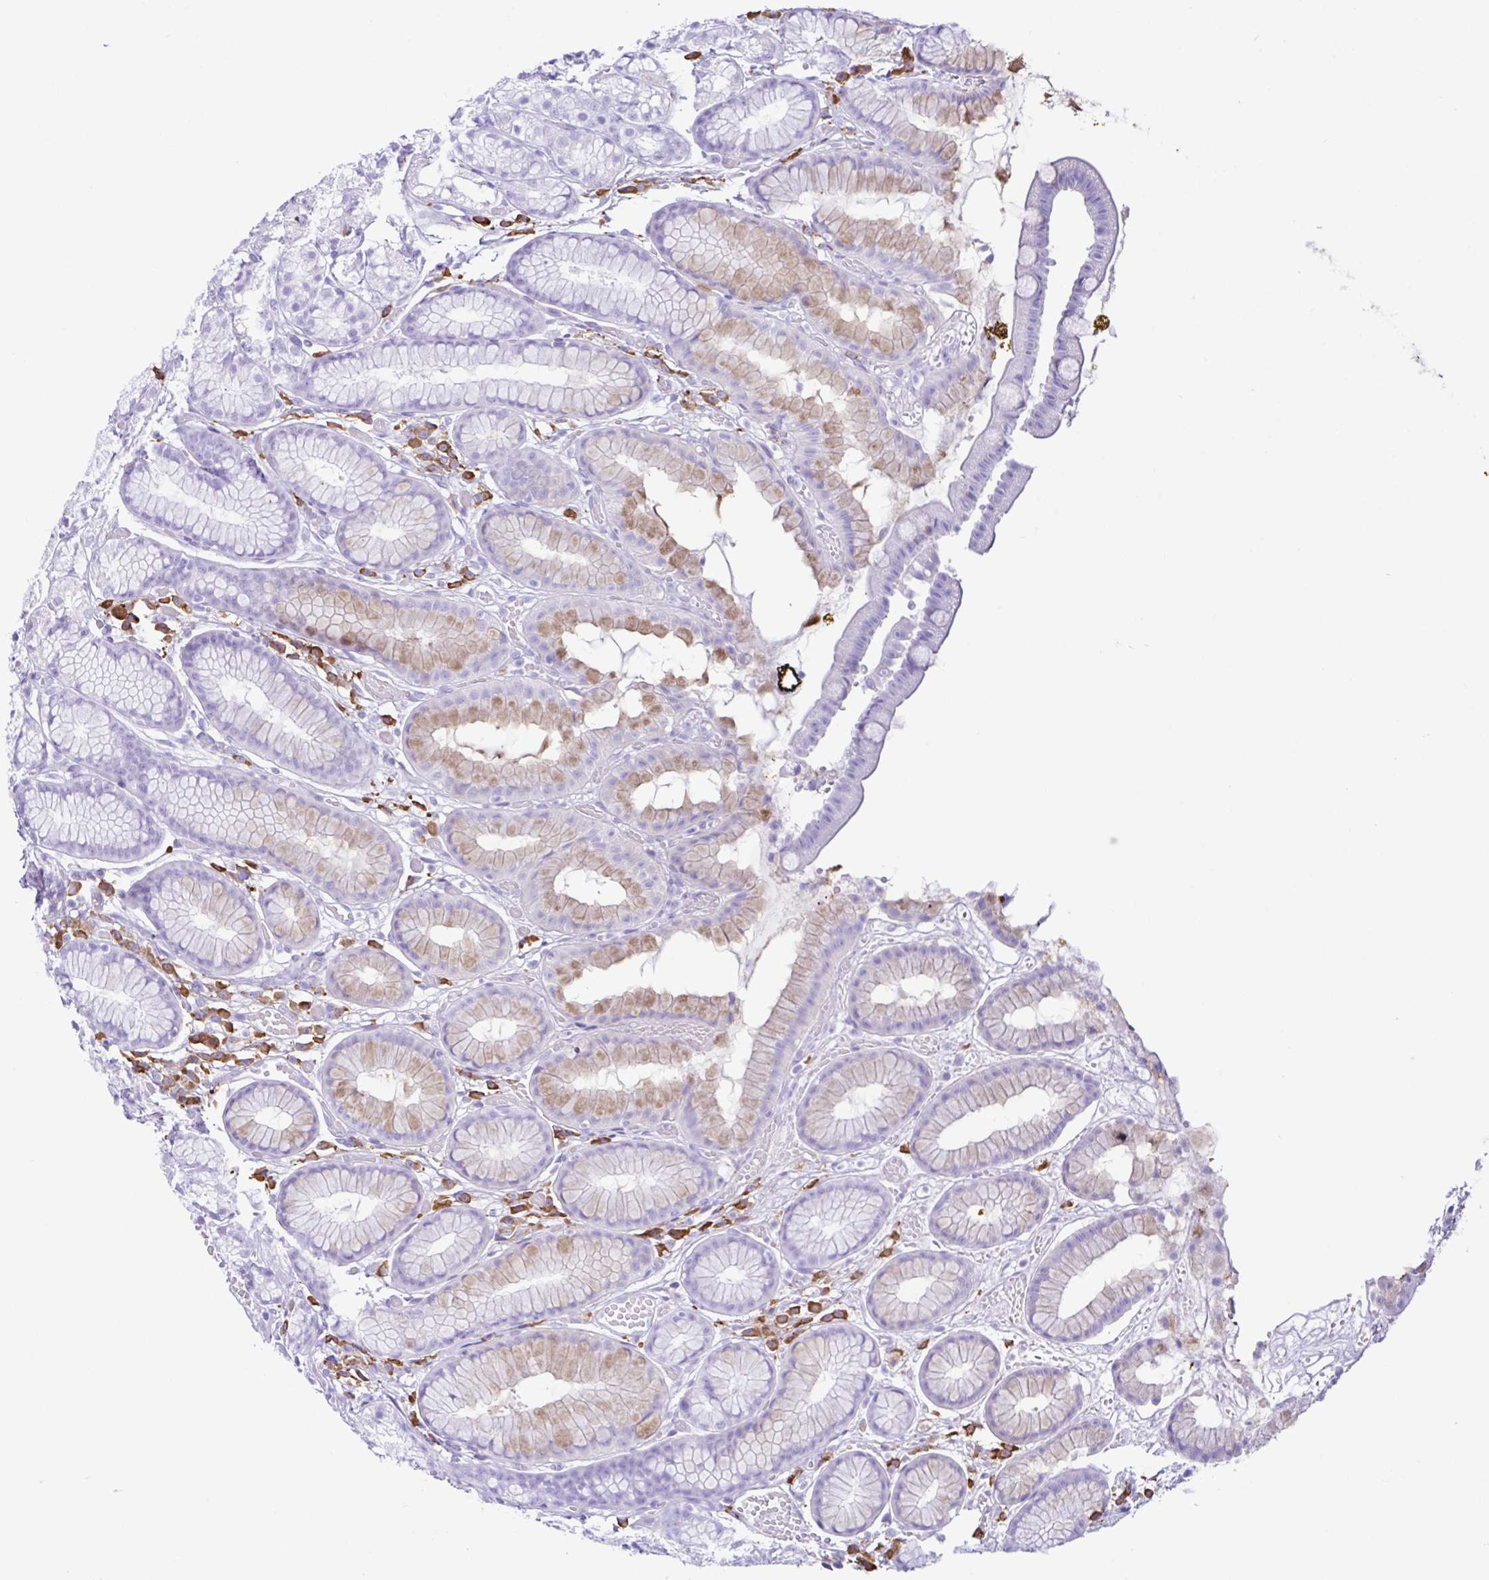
{"staining": {"intensity": "weak", "quantity": "<25%", "location": "cytoplasmic/membranous"}, "tissue": "stomach", "cell_type": "Glandular cells", "image_type": "normal", "snomed": [{"axis": "morphology", "description": "Normal tissue, NOS"}, {"axis": "topography", "description": "Smooth muscle"}, {"axis": "topography", "description": "Stomach"}], "caption": "A high-resolution image shows immunohistochemistry (IHC) staining of benign stomach, which shows no significant expression in glandular cells. (Immunohistochemistry (ihc), brightfield microscopy, high magnification).", "gene": "PIGF", "patient": {"sex": "male", "age": 70}}